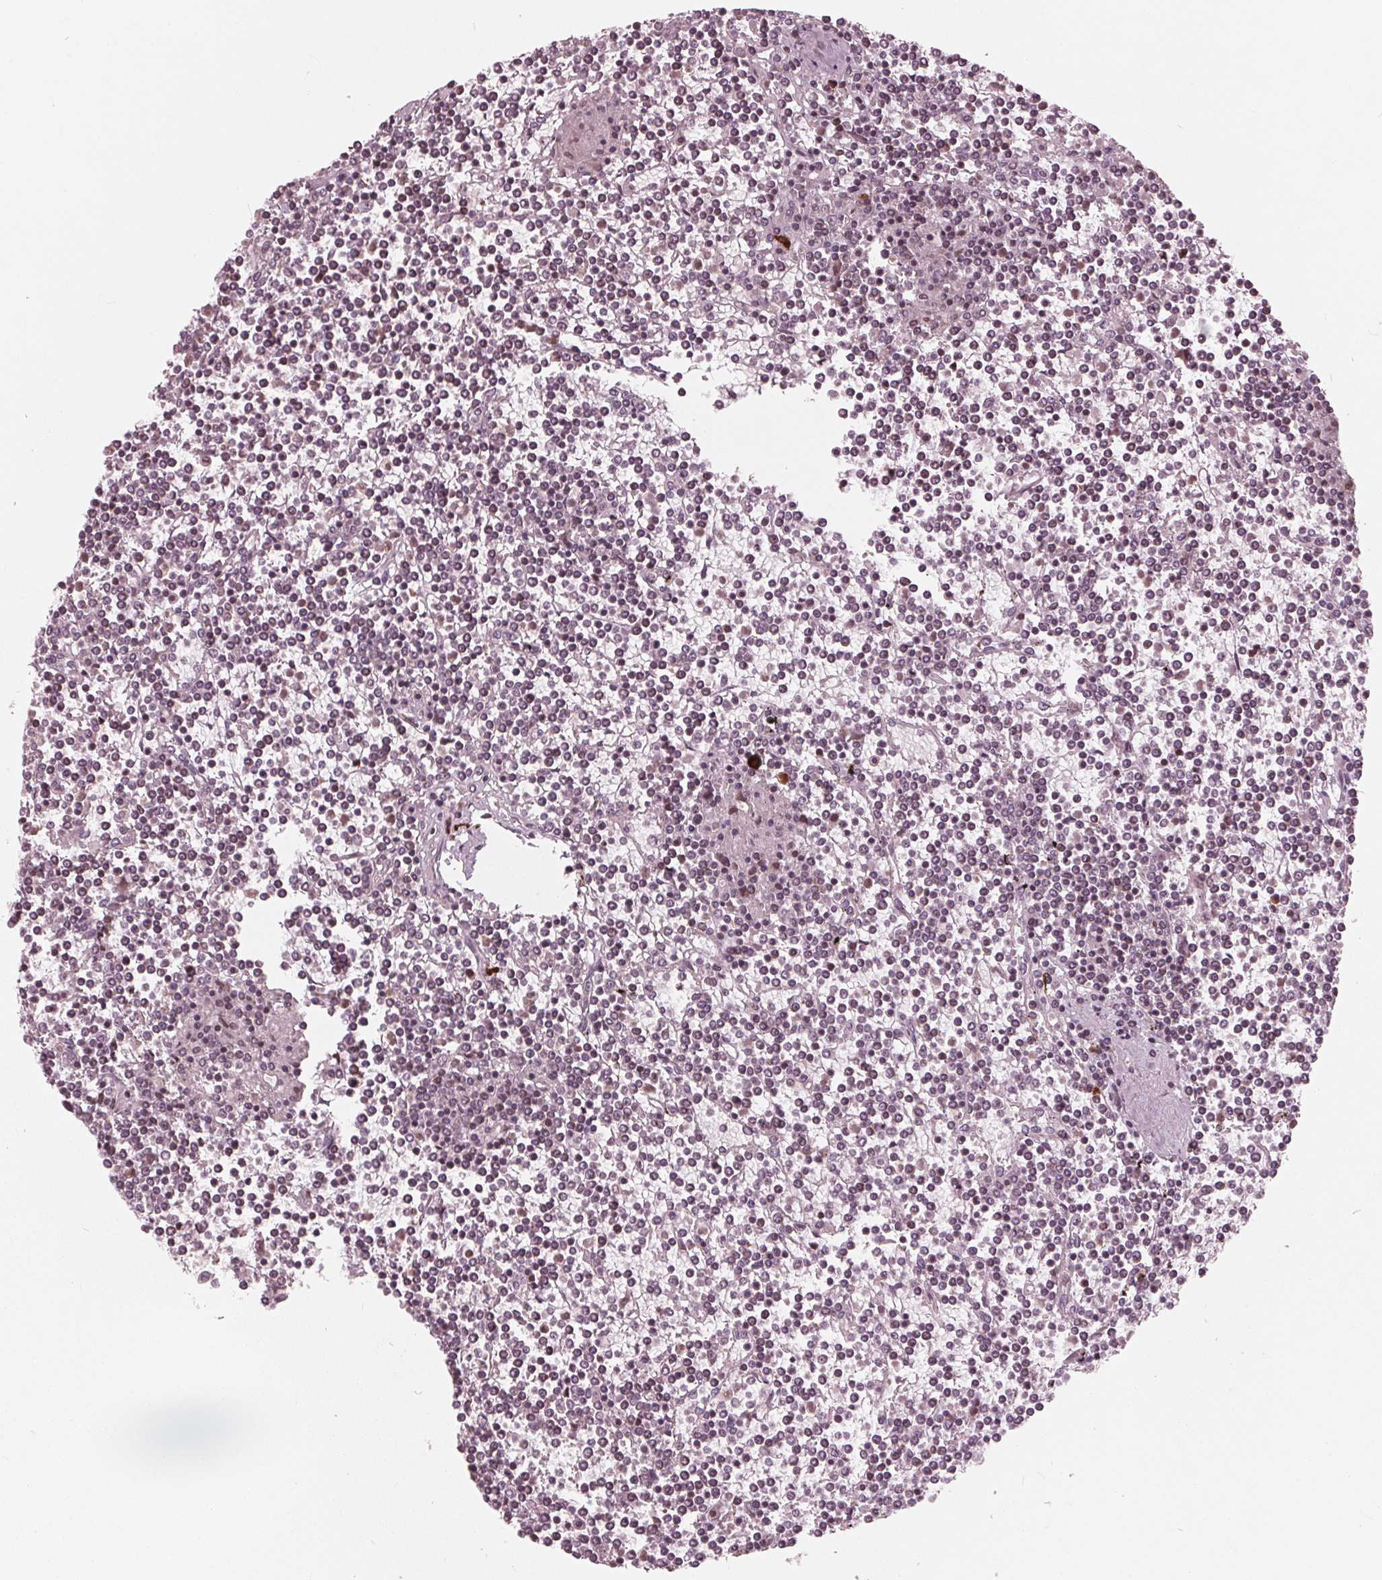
{"staining": {"intensity": "weak", "quantity": "25%-75%", "location": "nuclear"}, "tissue": "lymphoma", "cell_type": "Tumor cells", "image_type": "cancer", "snomed": [{"axis": "morphology", "description": "Malignant lymphoma, non-Hodgkin's type, Low grade"}, {"axis": "topography", "description": "Spleen"}], "caption": "High-power microscopy captured an immunohistochemistry image of lymphoma, revealing weak nuclear expression in about 25%-75% of tumor cells.", "gene": "NUP210", "patient": {"sex": "female", "age": 19}}